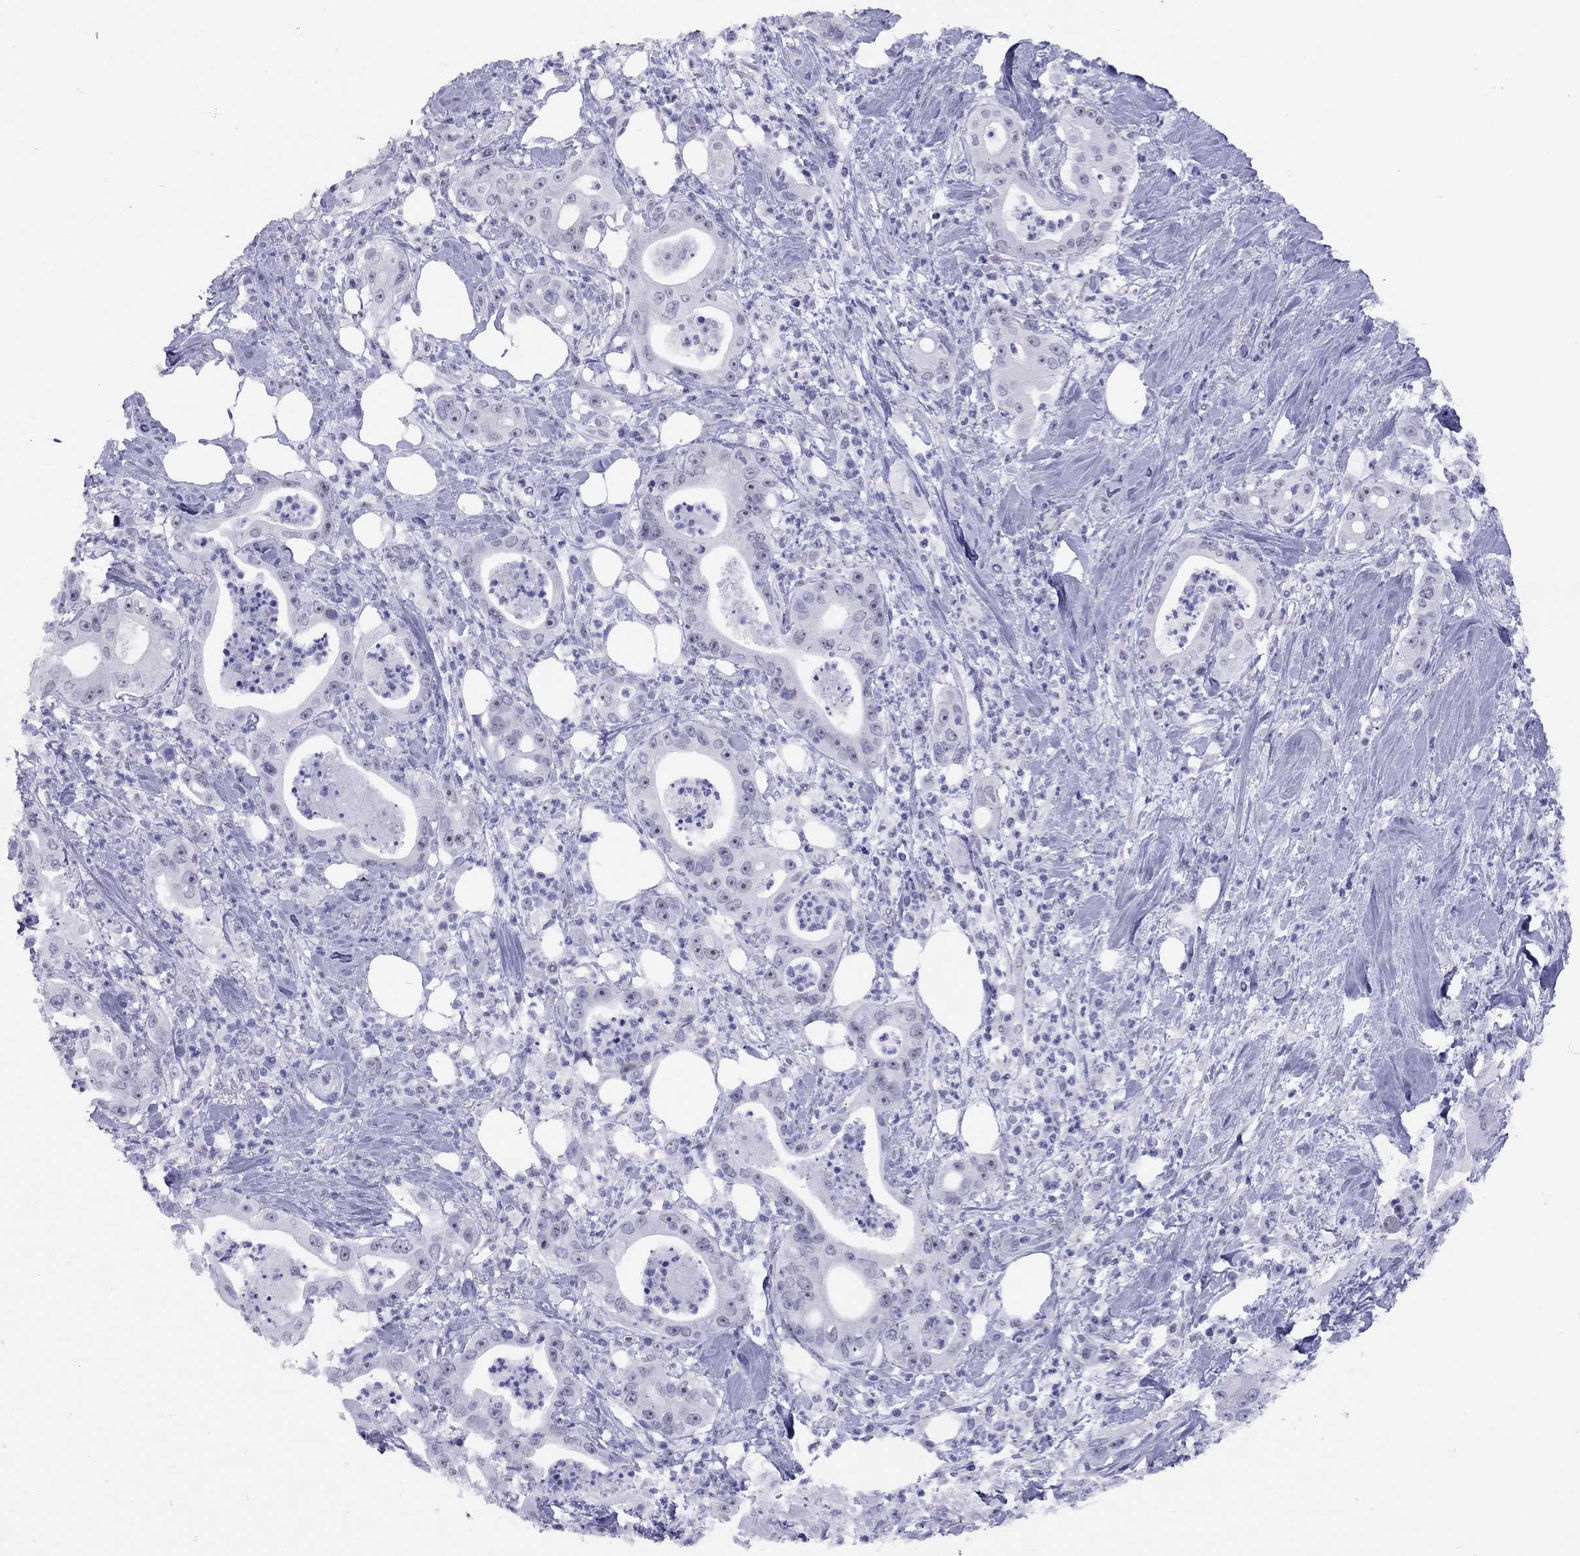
{"staining": {"intensity": "negative", "quantity": "none", "location": "none"}, "tissue": "pancreatic cancer", "cell_type": "Tumor cells", "image_type": "cancer", "snomed": [{"axis": "morphology", "description": "Adenocarcinoma, NOS"}, {"axis": "topography", "description": "Pancreas"}], "caption": "Pancreatic cancer (adenocarcinoma) was stained to show a protein in brown. There is no significant staining in tumor cells. (DAB (3,3'-diaminobenzidine) immunohistochemistry visualized using brightfield microscopy, high magnification).", "gene": "LYAR", "patient": {"sex": "male", "age": 71}}